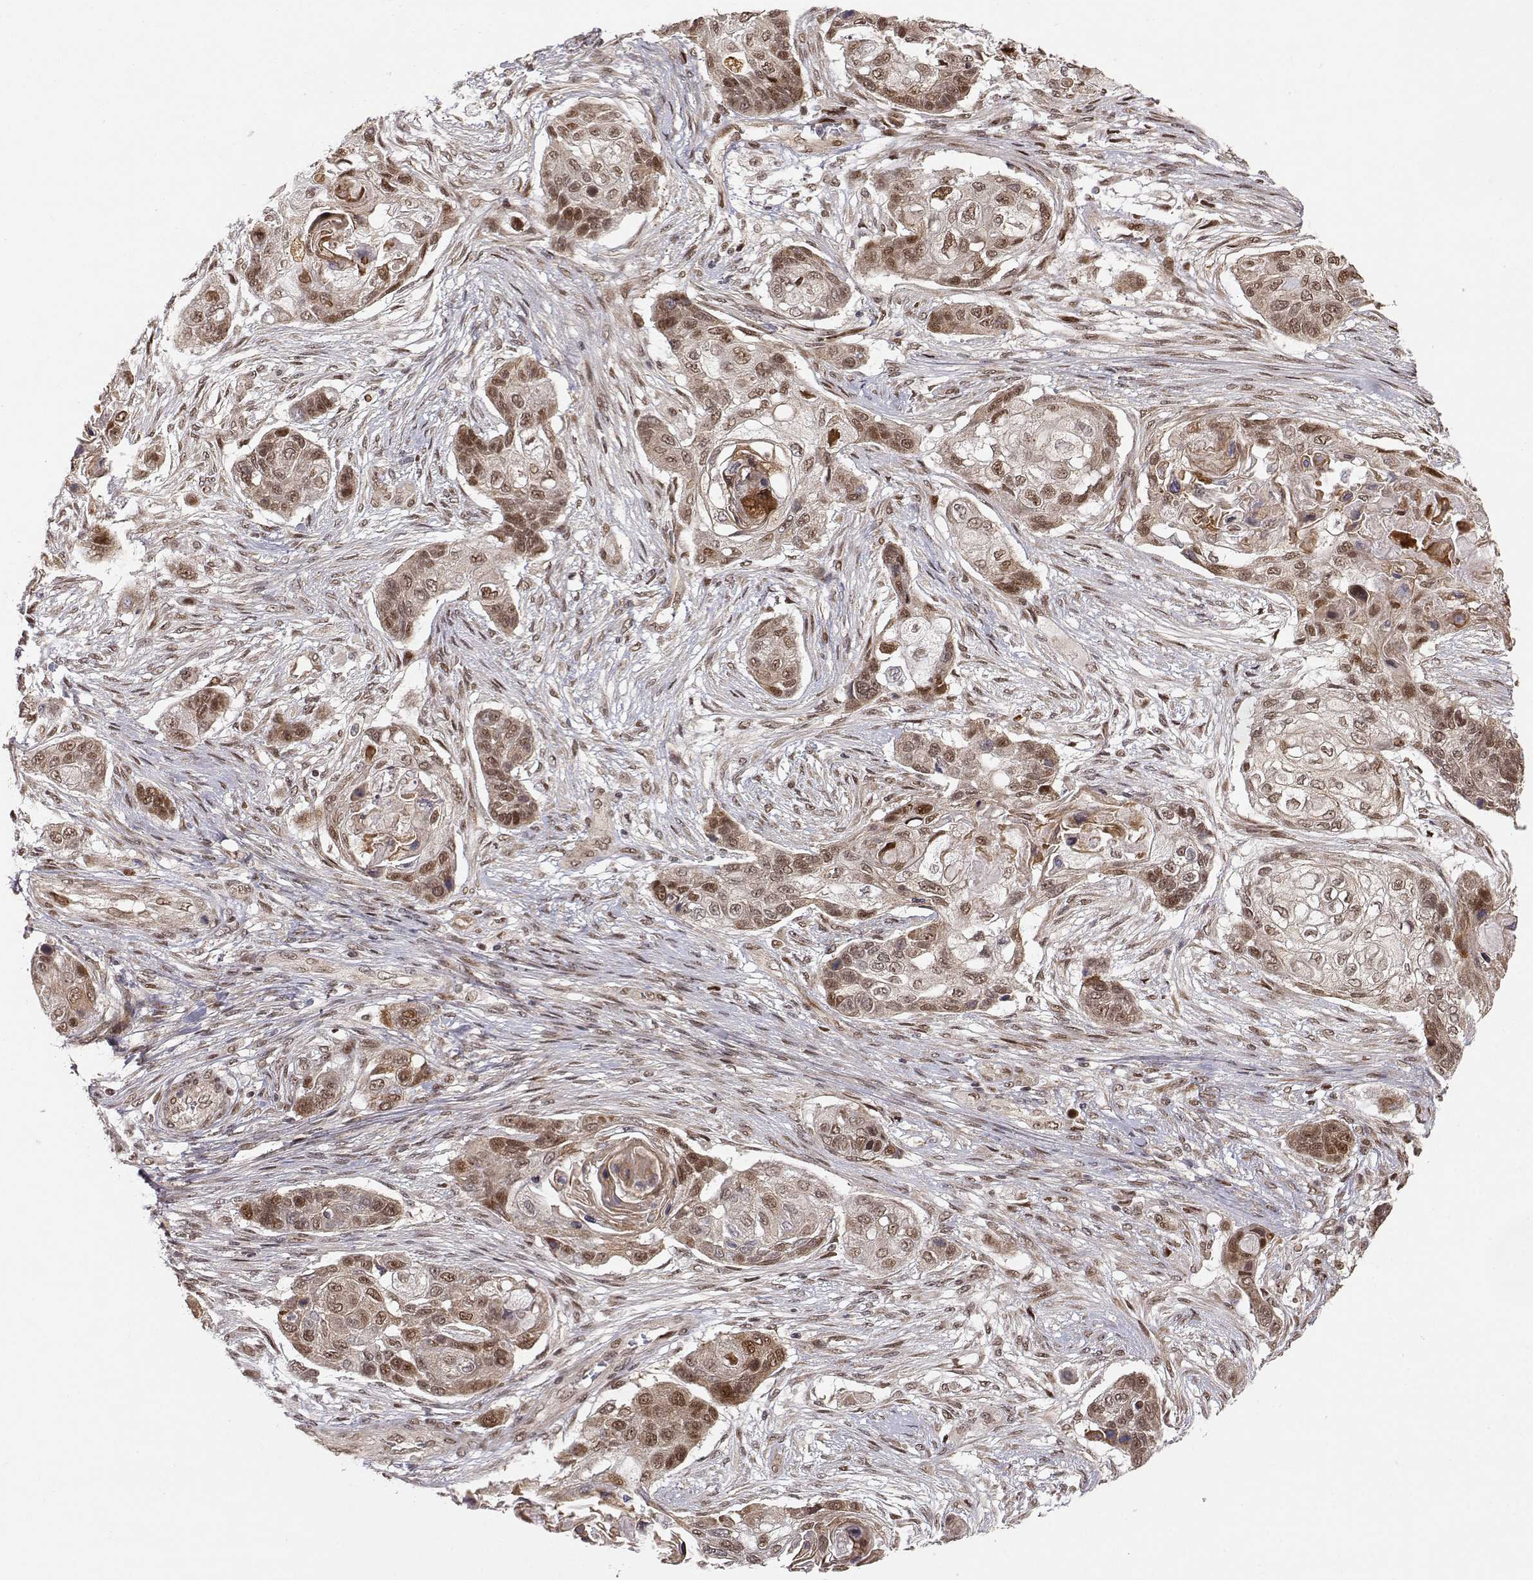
{"staining": {"intensity": "moderate", "quantity": "<25%", "location": "nuclear"}, "tissue": "lung cancer", "cell_type": "Tumor cells", "image_type": "cancer", "snomed": [{"axis": "morphology", "description": "Squamous cell carcinoma, NOS"}, {"axis": "topography", "description": "Lung"}], "caption": "High-power microscopy captured an immunohistochemistry photomicrograph of lung squamous cell carcinoma, revealing moderate nuclear positivity in approximately <25% of tumor cells.", "gene": "BRCA1", "patient": {"sex": "male", "age": 69}}